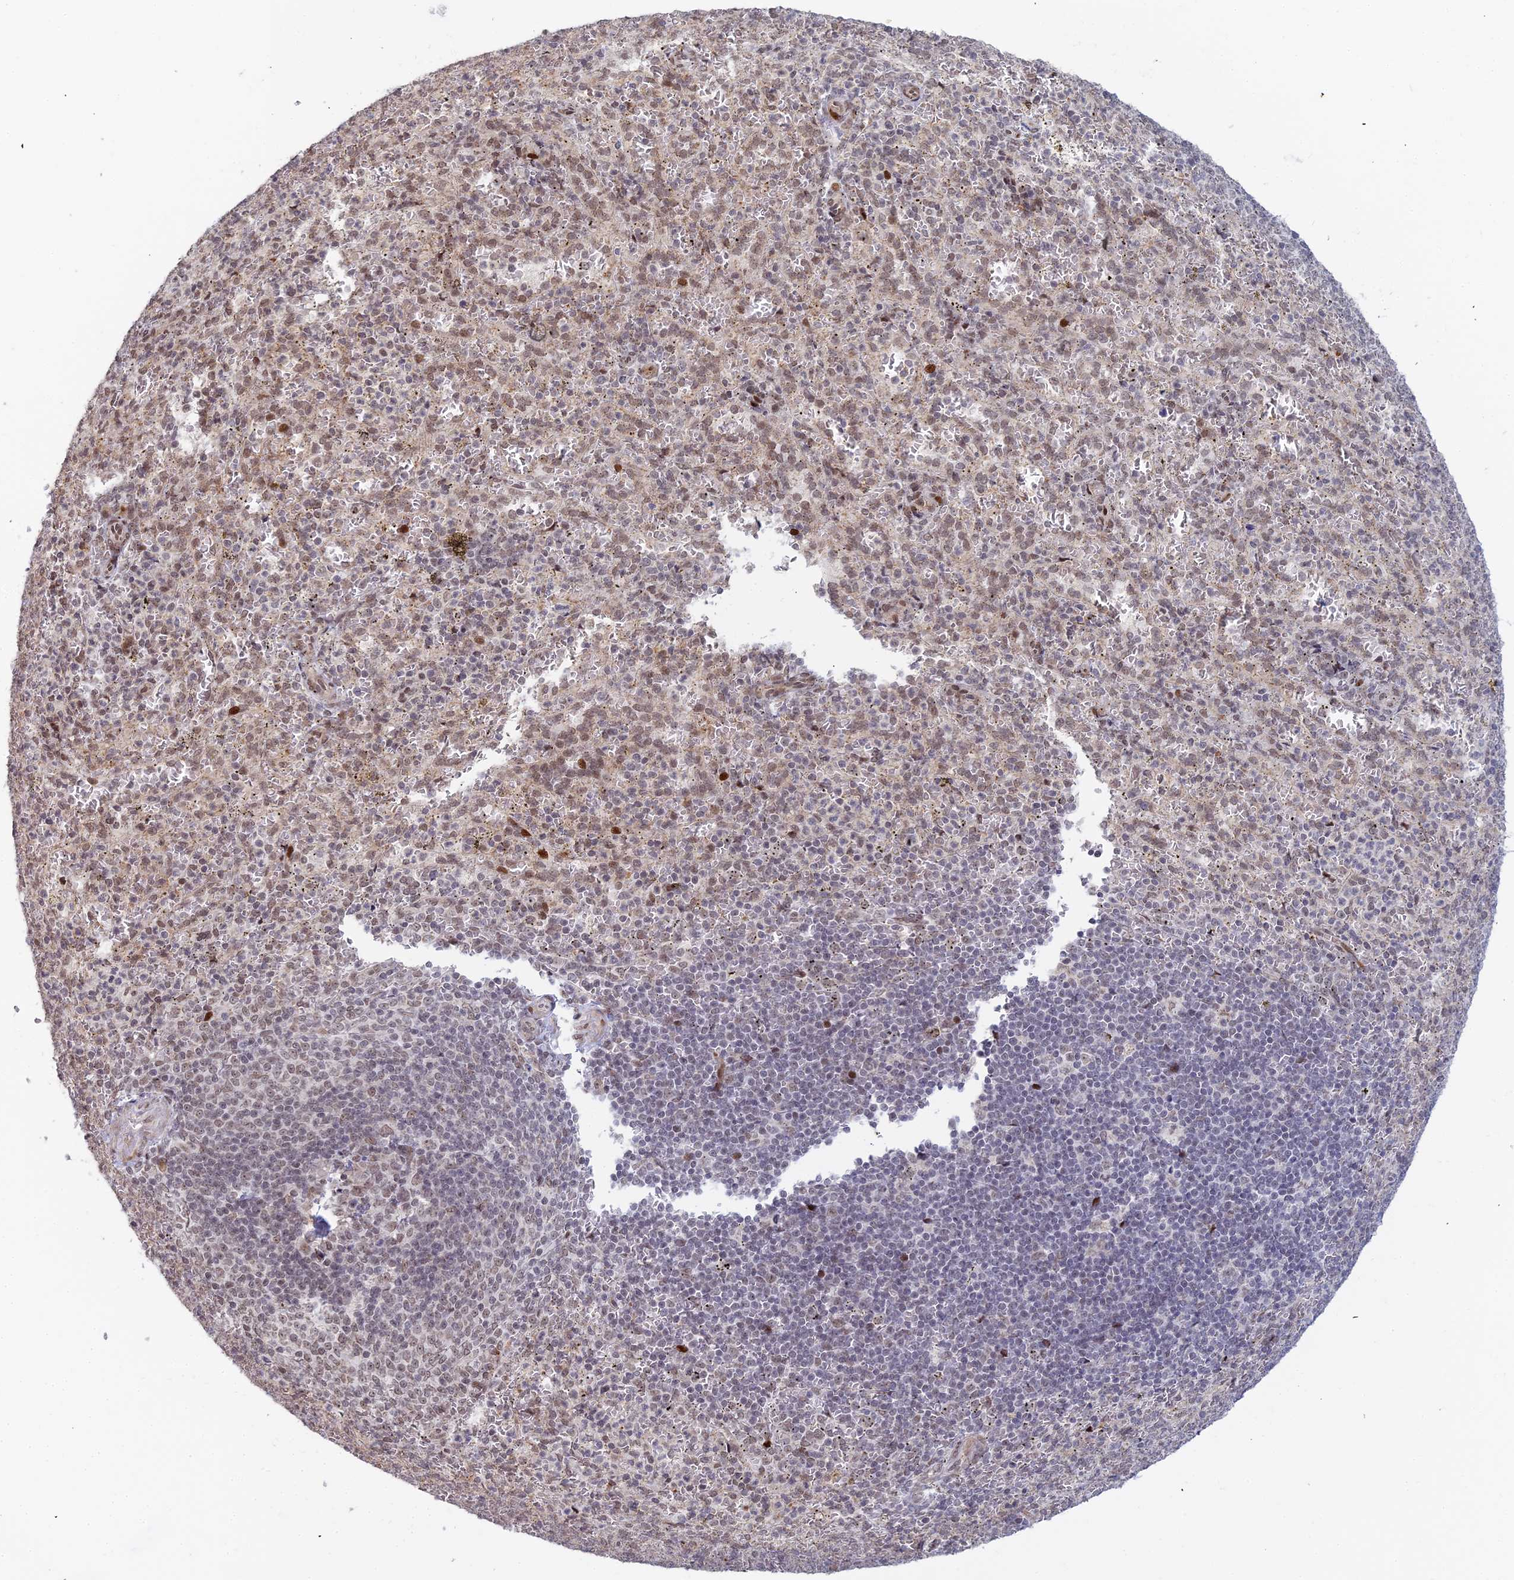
{"staining": {"intensity": "weak", "quantity": "25%-75%", "location": "nuclear"}, "tissue": "spleen", "cell_type": "Cells in red pulp", "image_type": "normal", "snomed": [{"axis": "morphology", "description": "Normal tissue, NOS"}, {"axis": "topography", "description": "Spleen"}], "caption": "Immunohistochemistry (IHC) (DAB) staining of normal human spleen exhibits weak nuclear protein positivity in approximately 25%-75% of cells in red pulp. (DAB IHC, brown staining for protein, blue staining for nuclei).", "gene": "ABCA2", "patient": {"sex": "female", "age": 21}}